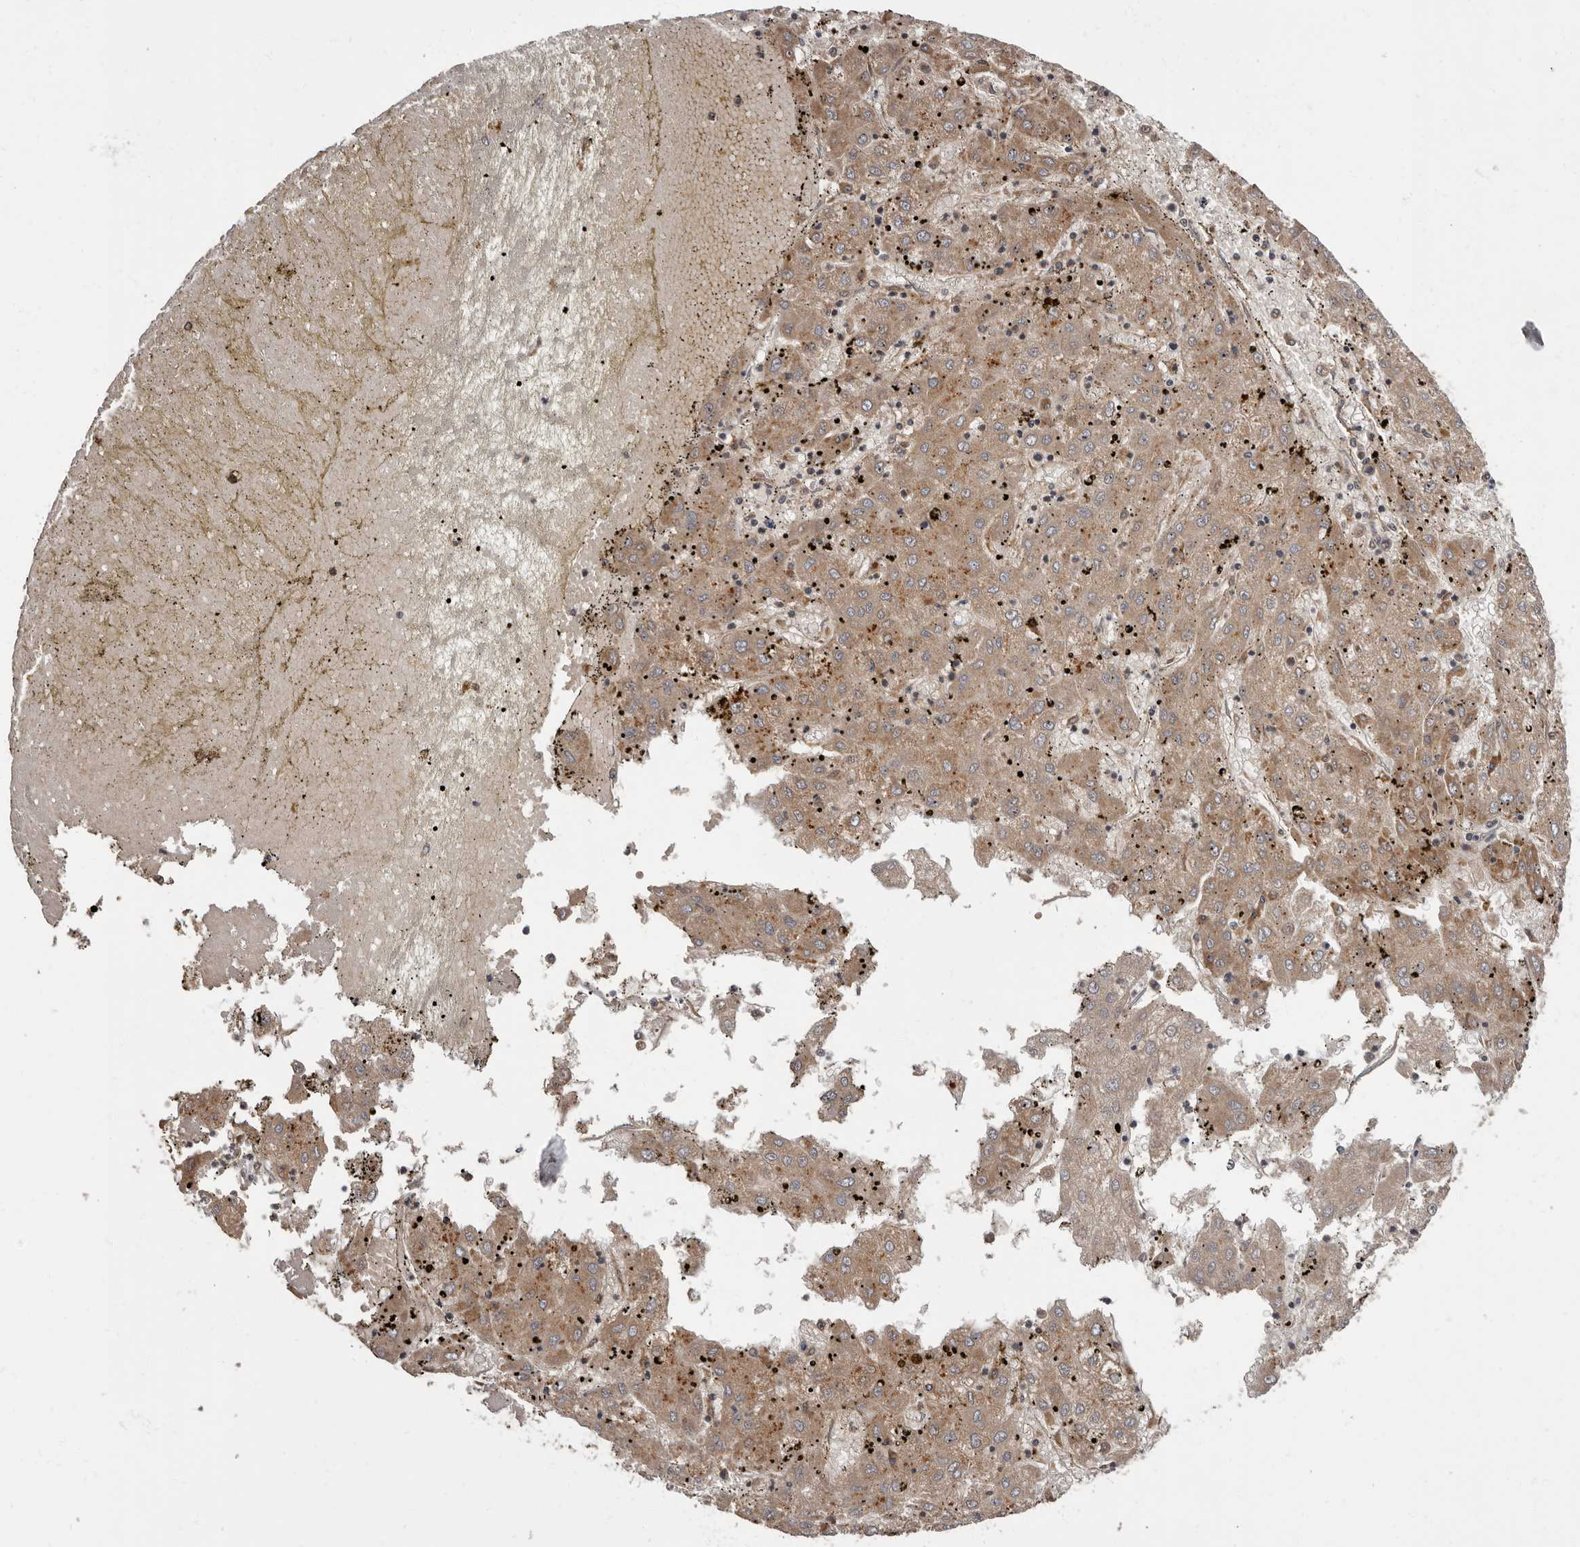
{"staining": {"intensity": "moderate", "quantity": ">75%", "location": "cytoplasmic/membranous"}, "tissue": "liver cancer", "cell_type": "Tumor cells", "image_type": "cancer", "snomed": [{"axis": "morphology", "description": "Carcinoma, Hepatocellular, NOS"}, {"axis": "topography", "description": "Liver"}], "caption": "DAB (3,3'-diaminobenzidine) immunohistochemical staining of liver hepatocellular carcinoma exhibits moderate cytoplasmic/membranous protein staining in approximately >75% of tumor cells.", "gene": "ADCY2", "patient": {"sex": "male", "age": 72}}